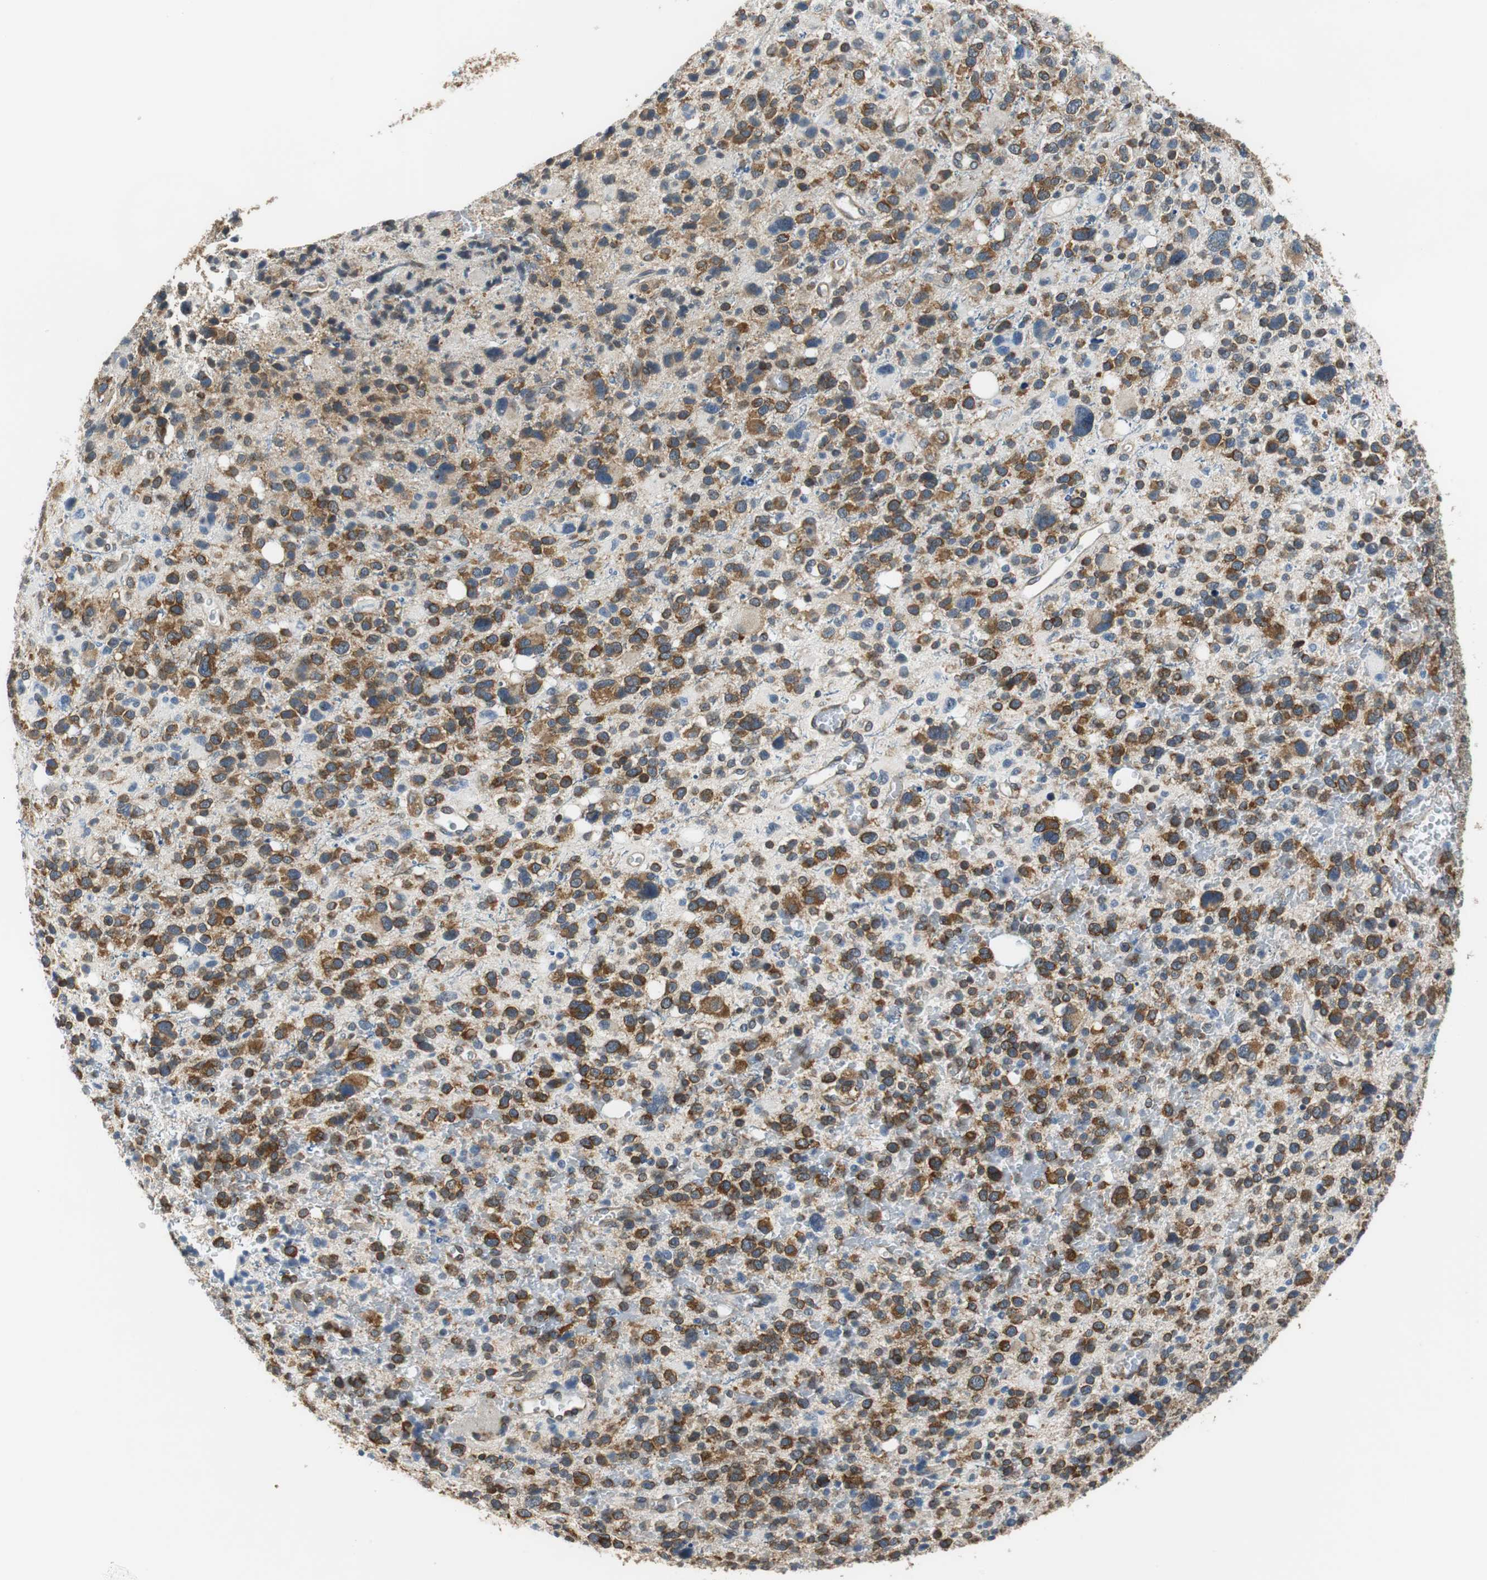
{"staining": {"intensity": "strong", "quantity": ">75%", "location": "cytoplasmic/membranous"}, "tissue": "glioma", "cell_type": "Tumor cells", "image_type": "cancer", "snomed": [{"axis": "morphology", "description": "Glioma, malignant, High grade"}, {"axis": "topography", "description": "Brain"}], "caption": "A high amount of strong cytoplasmic/membranous positivity is identified in approximately >75% of tumor cells in malignant high-grade glioma tissue.", "gene": "CNOT3", "patient": {"sex": "male", "age": 48}}